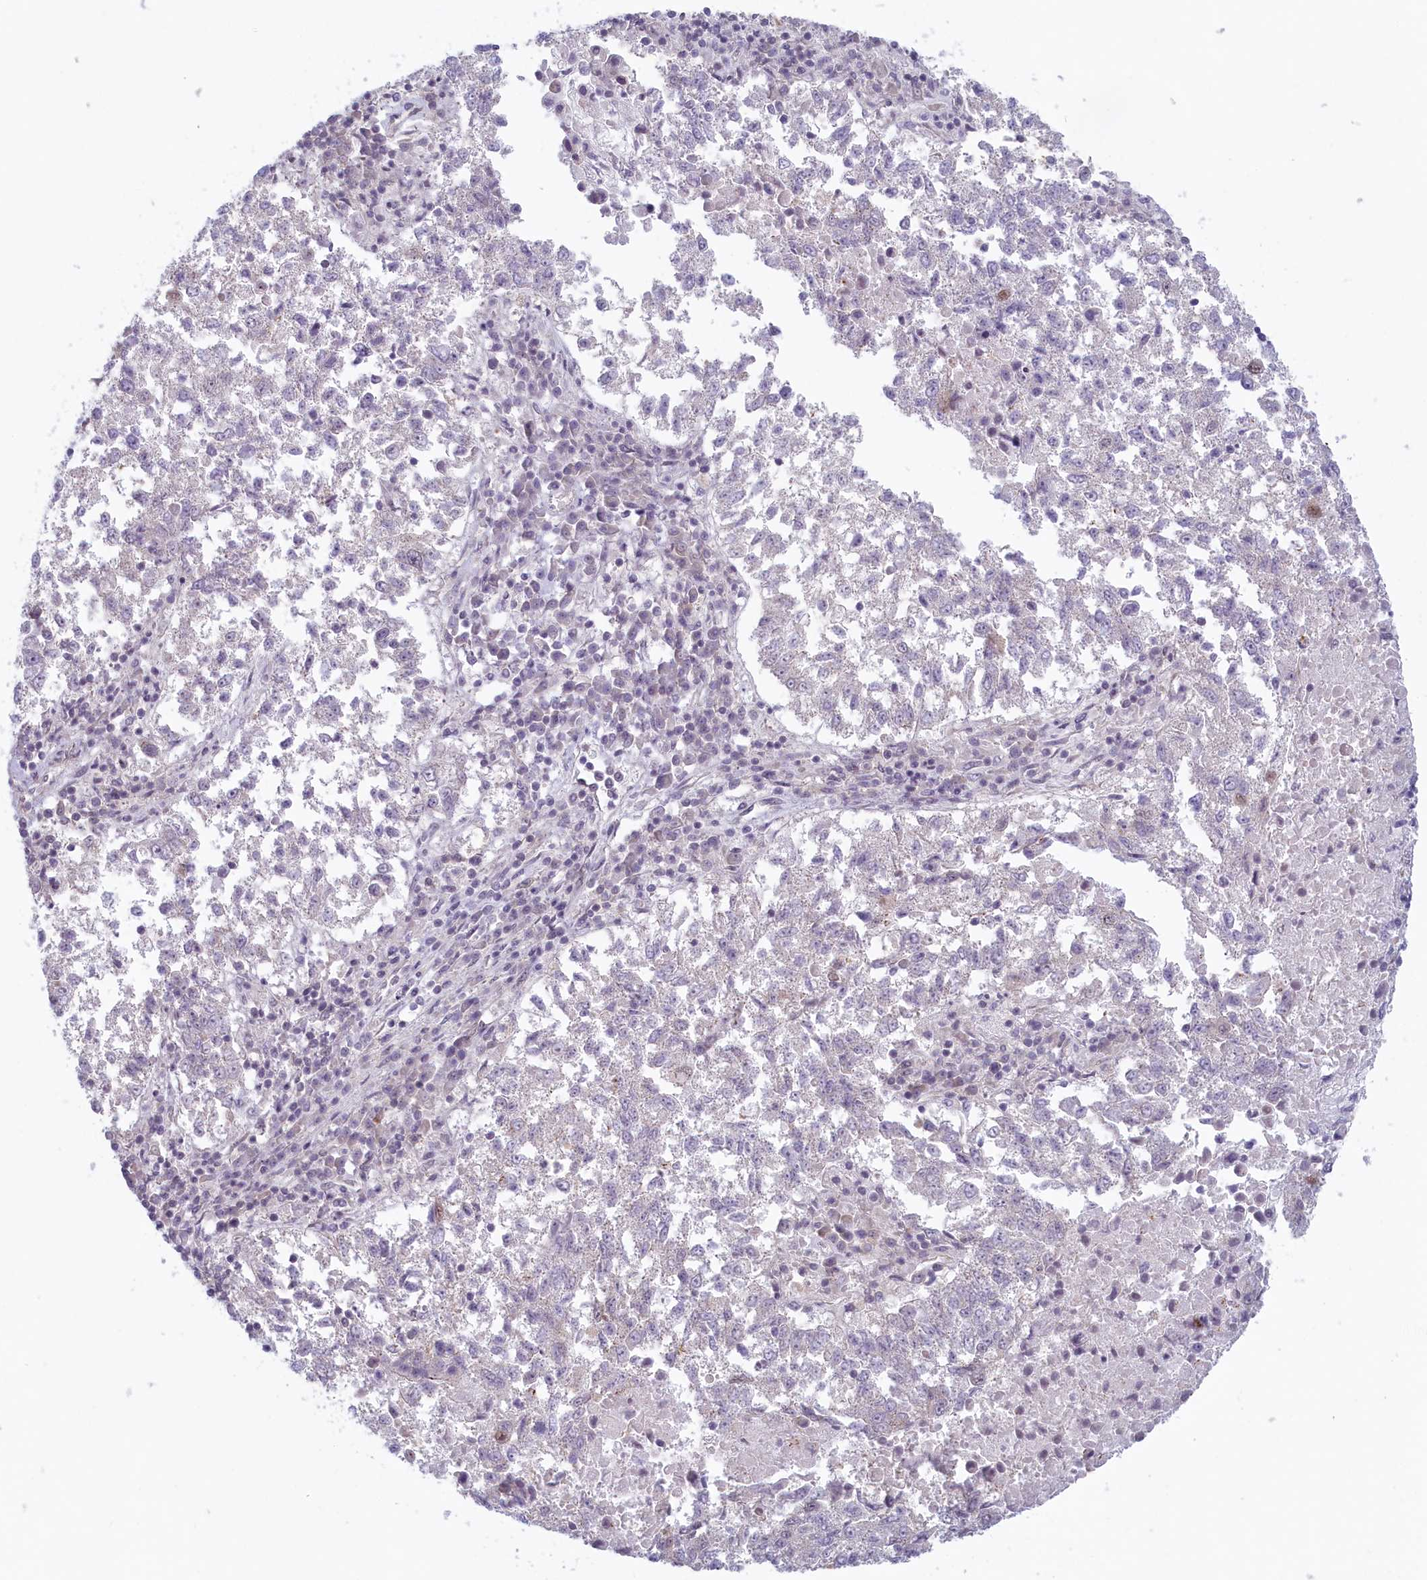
{"staining": {"intensity": "weak", "quantity": "<25%", "location": "cytoplasmic/membranous"}, "tissue": "lung cancer", "cell_type": "Tumor cells", "image_type": "cancer", "snomed": [{"axis": "morphology", "description": "Squamous cell carcinoma, NOS"}, {"axis": "topography", "description": "Lung"}], "caption": "An image of human squamous cell carcinoma (lung) is negative for staining in tumor cells.", "gene": "C19orf44", "patient": {"sex": "male", "age": 73}}